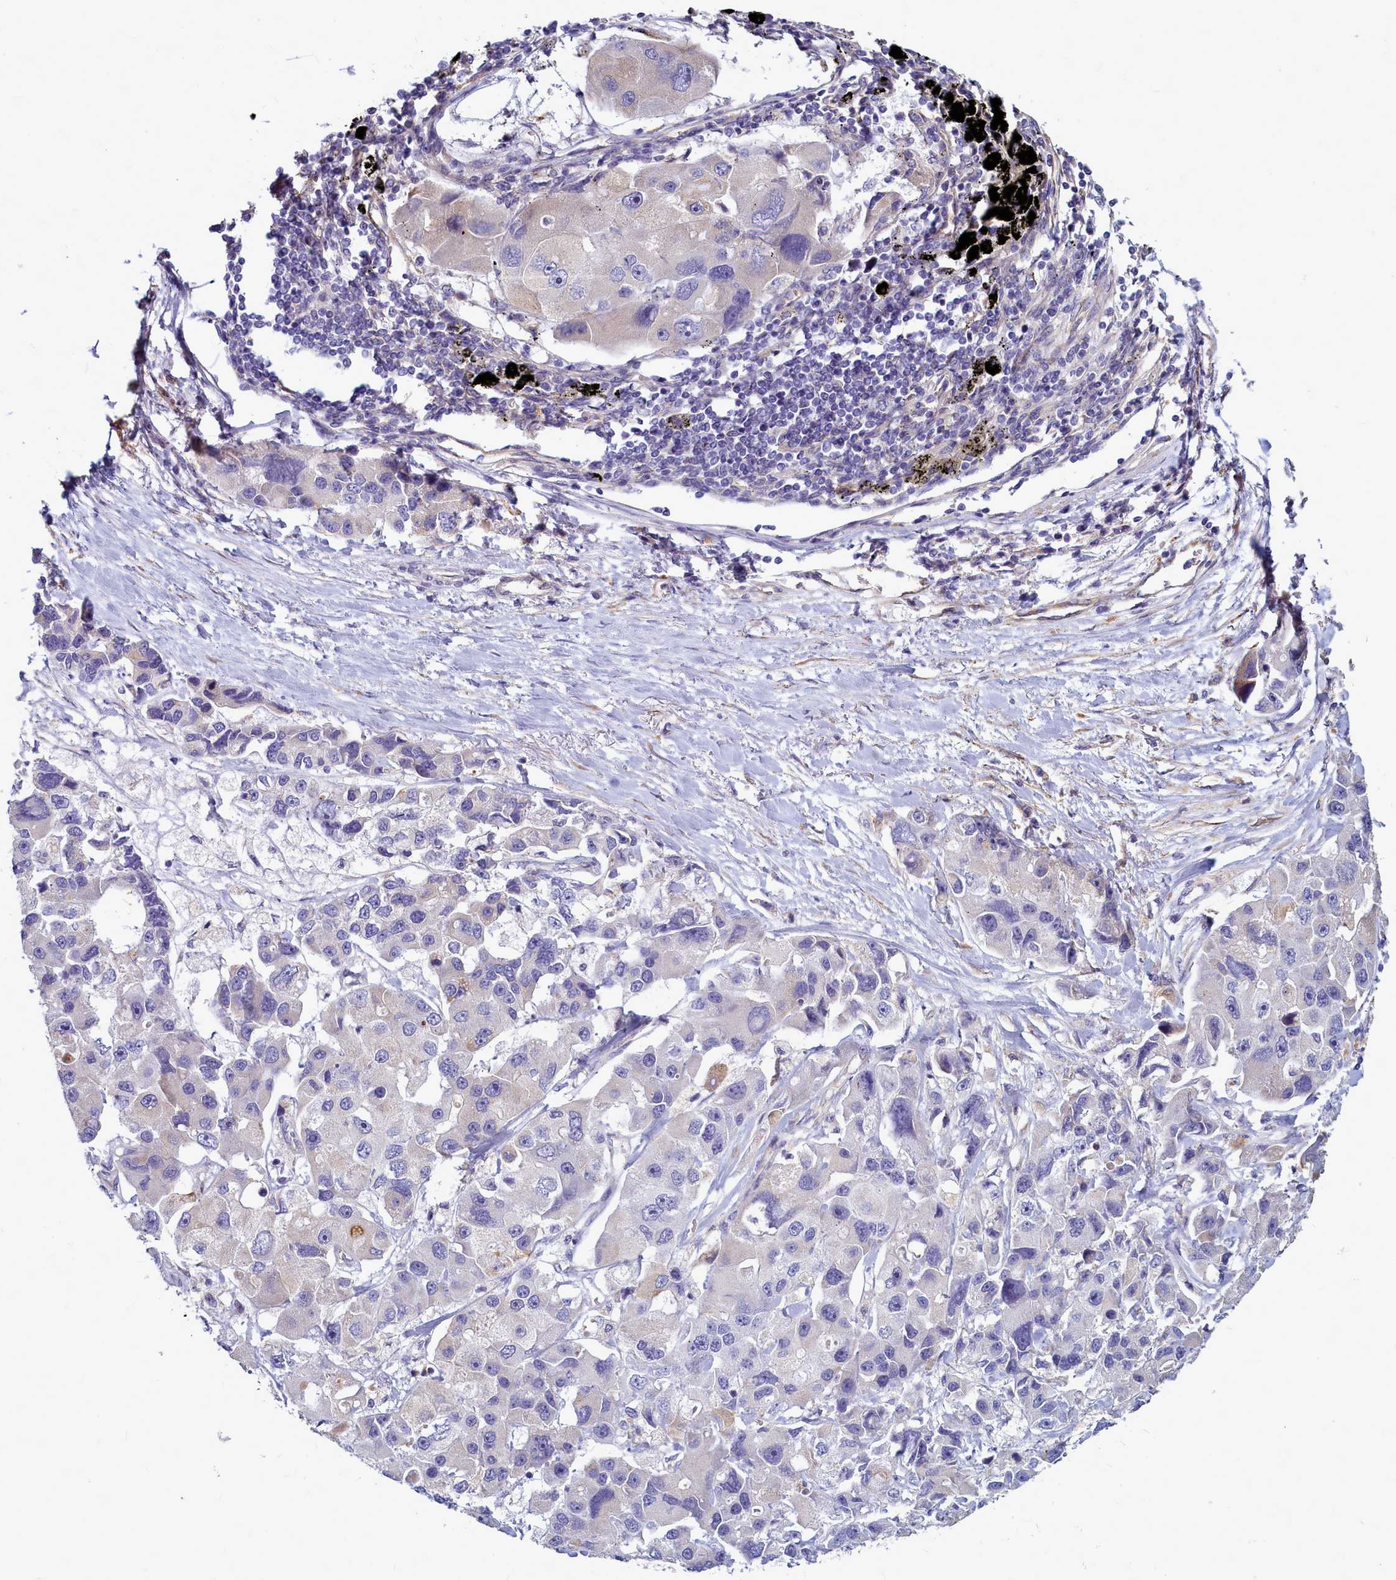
{"staining": {"intensity": "negative", "quantity": "none", "location": "none"}, "tissue": "lung cancer", "cell_type": "Tumor cells", "image_type": "cancer", "snomed": [{"axis": "morphology", "description": "Adenocarcinoma, NOS"}, {"axis": "topography", "description": "Lung"}], "caption": "Tumor cells show no significant expression in lung cancer (adenocarcinoma).", "gene": "SMPD4", "patient": {"sex": "female", "age": 54}}